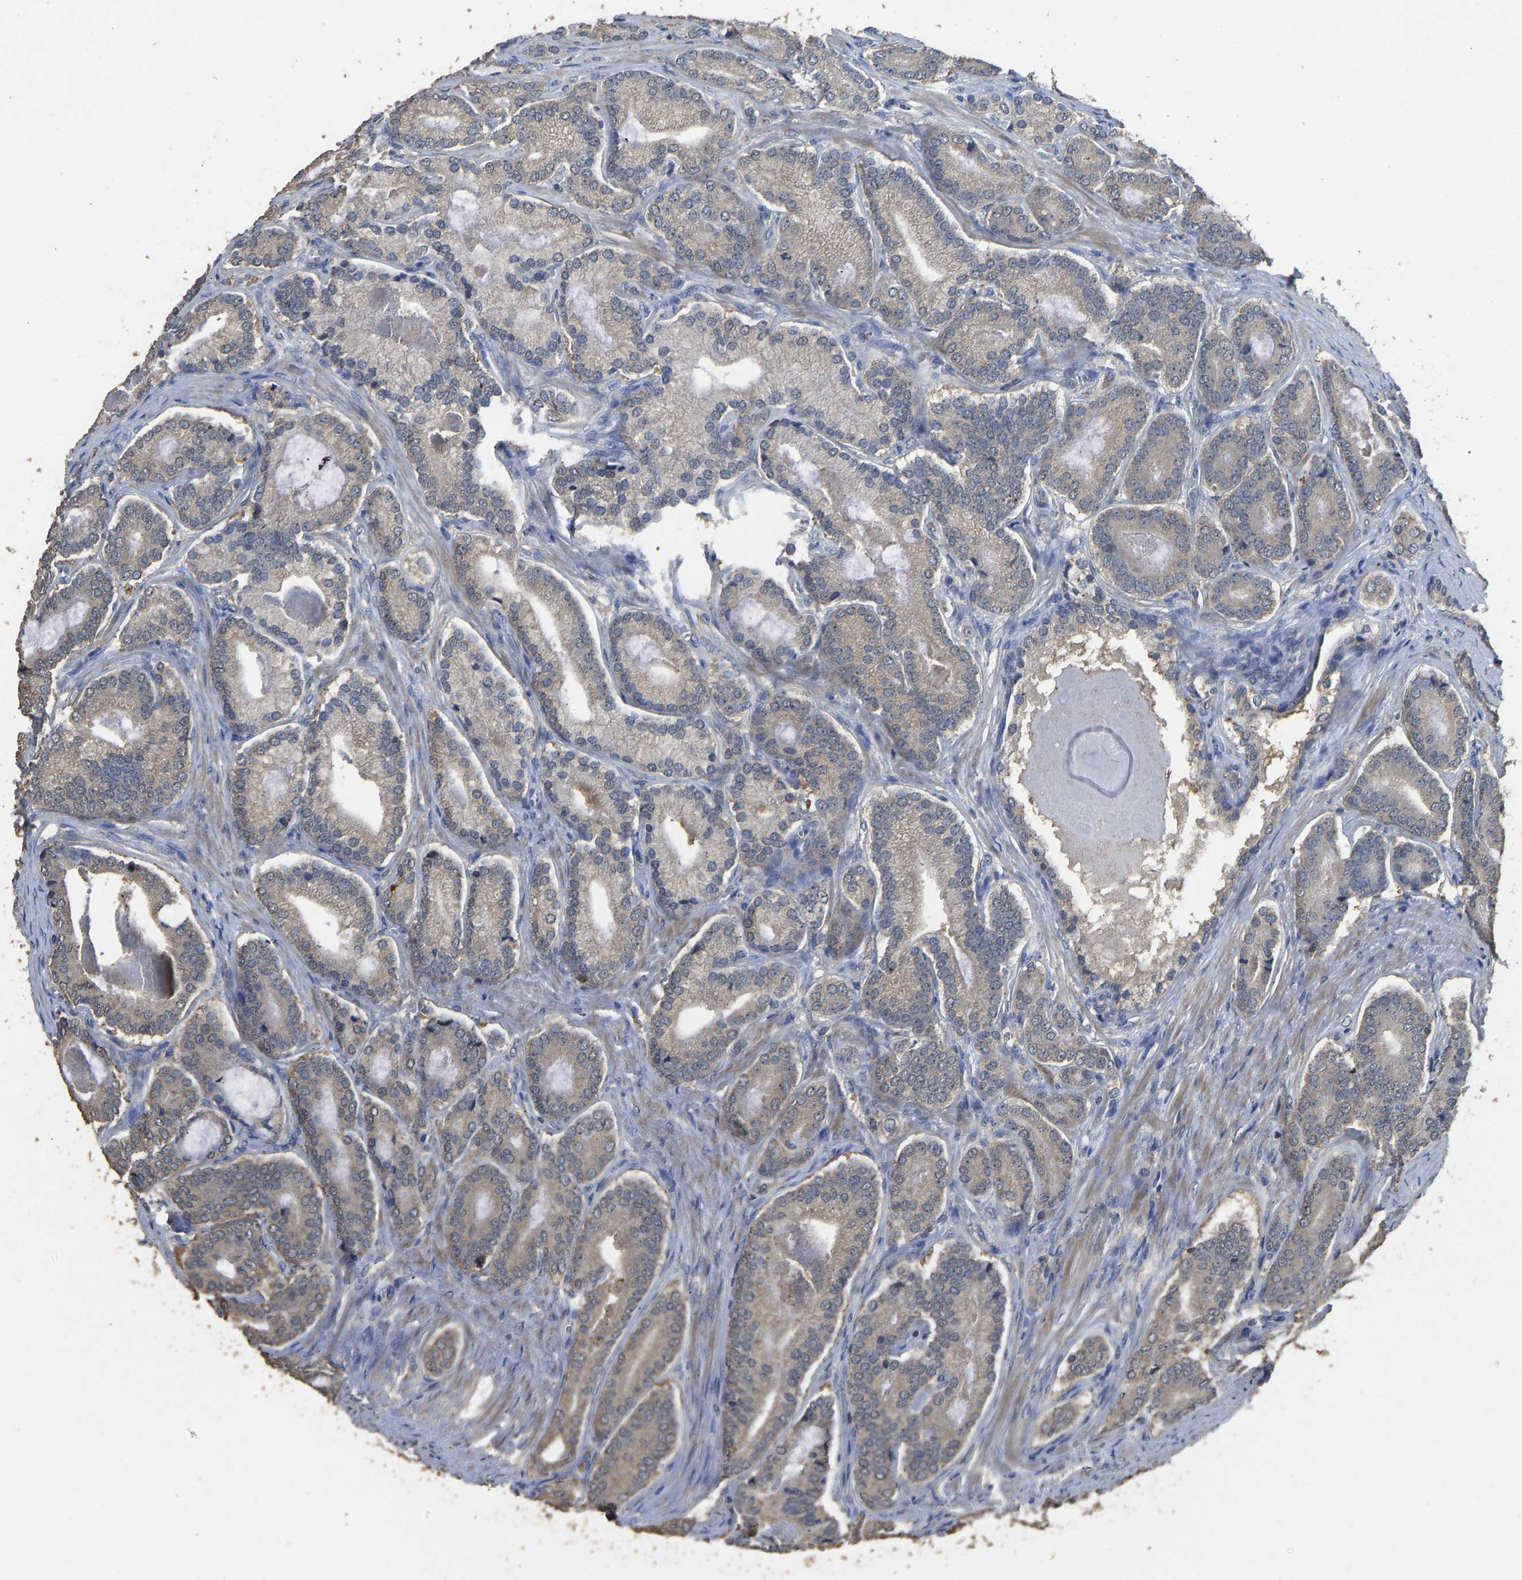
{"staining": {"intensity": "negative", "quantity": "none", "location": "none"}, "tissue": "prostate cancer", "cell_type": "Tumor cells", "image_type": "cancer", "snomed": [{"axis": "morphology", "description": "Adenocarcinoma, High grade"}, {"axis": "topography", "description": "Prostate"}], "caption": "Human prostate cancer stained for a protein using immunohistochemistry demonstrates no staining in tumor cells.", "gene": "CIDEC", "patient": {"sex": "male", "age": 60}}